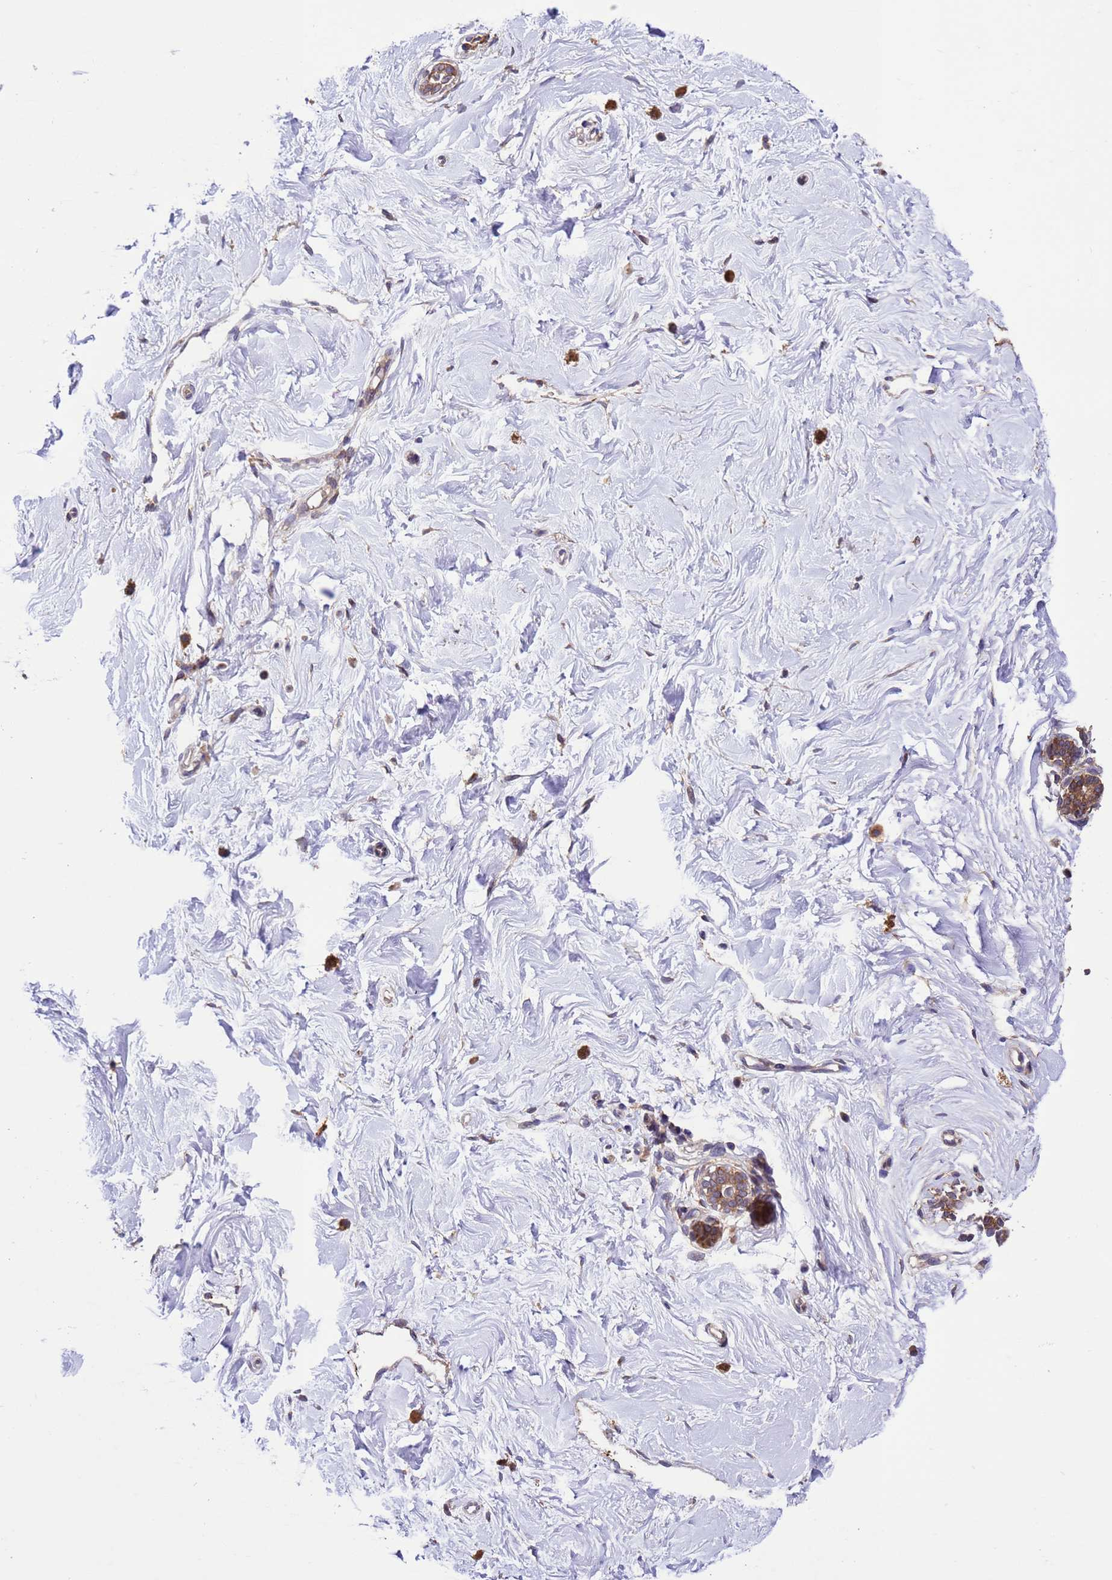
{"staining": {"intensity": "weak", "quantity": ">75%", "location": "cytoplasmic/membranous"}, "tissue": "breast", "cell_type": "Adipocytes", "image_type": "normal", "snomed": [{"axis": "morphology", "description": "Normal tissue, NOS"}, {"axis": "morphology", "description": "Adenoma, NOS"}, {"axis": "topography", "description": "Breast"}], "caption": "Protein expression analysis of unremarkable human breast reveals weak cytoplasmic/membranous positivity in about >75% of adipocytes.", "gene": "ARHGAP12", "patient": {"sex": "female", "age": 23}}